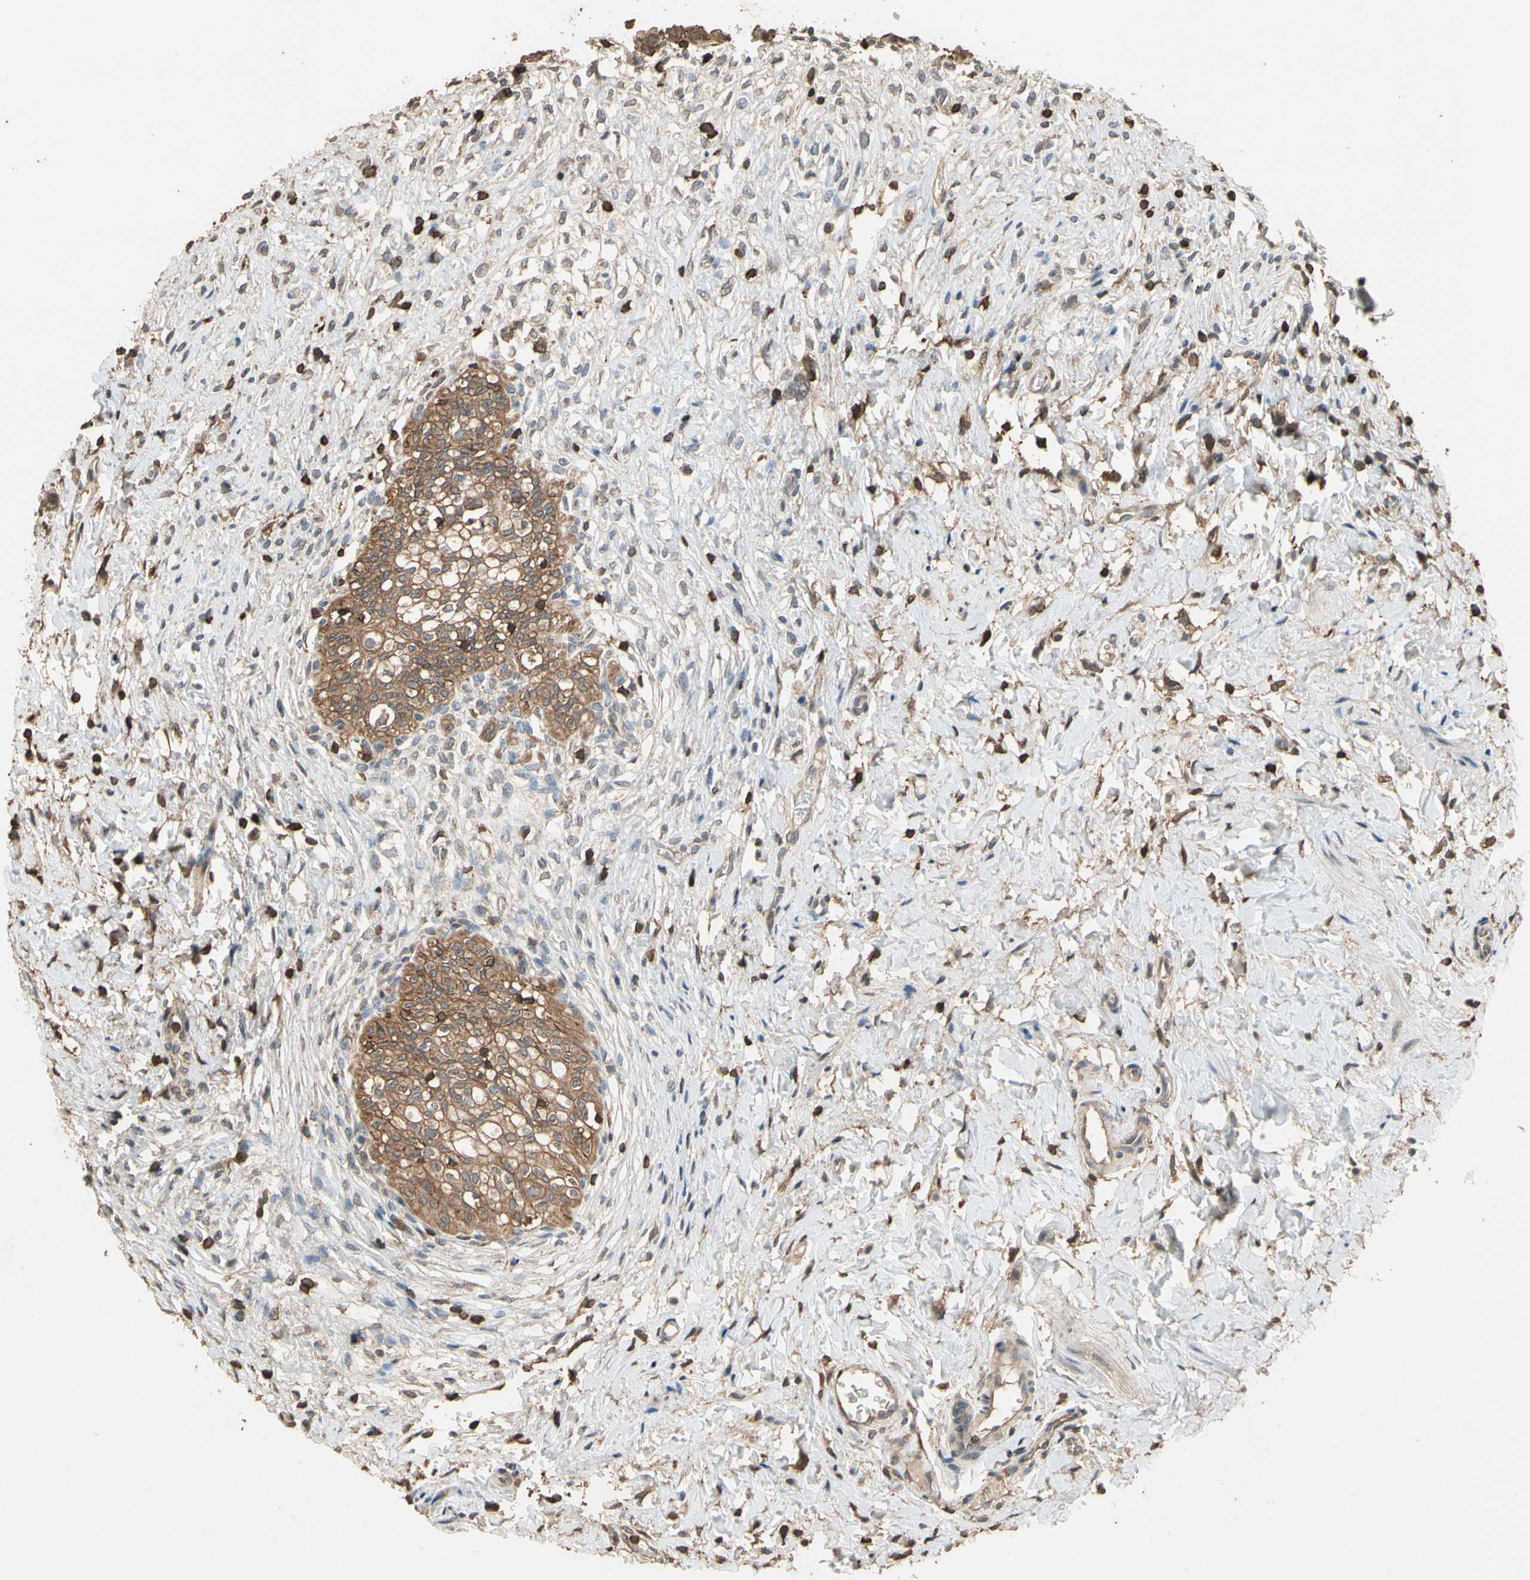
{"staining": {"intensity": "moderate", "quantity": ">75%", "location": "cytoplasmic/membranous"}, "tissue": "urinary bladder", "cell_type": "Urothelial cells", "image_type": "normal", "snomed": [{"axis": "morphology", "description": "Normal tissue, NOS"}, {"axis": "morphology", "description": "Inflammation, NOS"}, {"axis": "topography", "description": "Urinary bladder"}], "caption": "Urinary bladder stained with IHC reveals moderate cytoplasmic/membranous staining in about >75% of urothelial cells. (DAB (3,3'-diaminobenzidine) IHC with brightfield microscopy, high magnification).", "gene": "MAP3K10", "patient": {"sex": "female", "age": 80}}